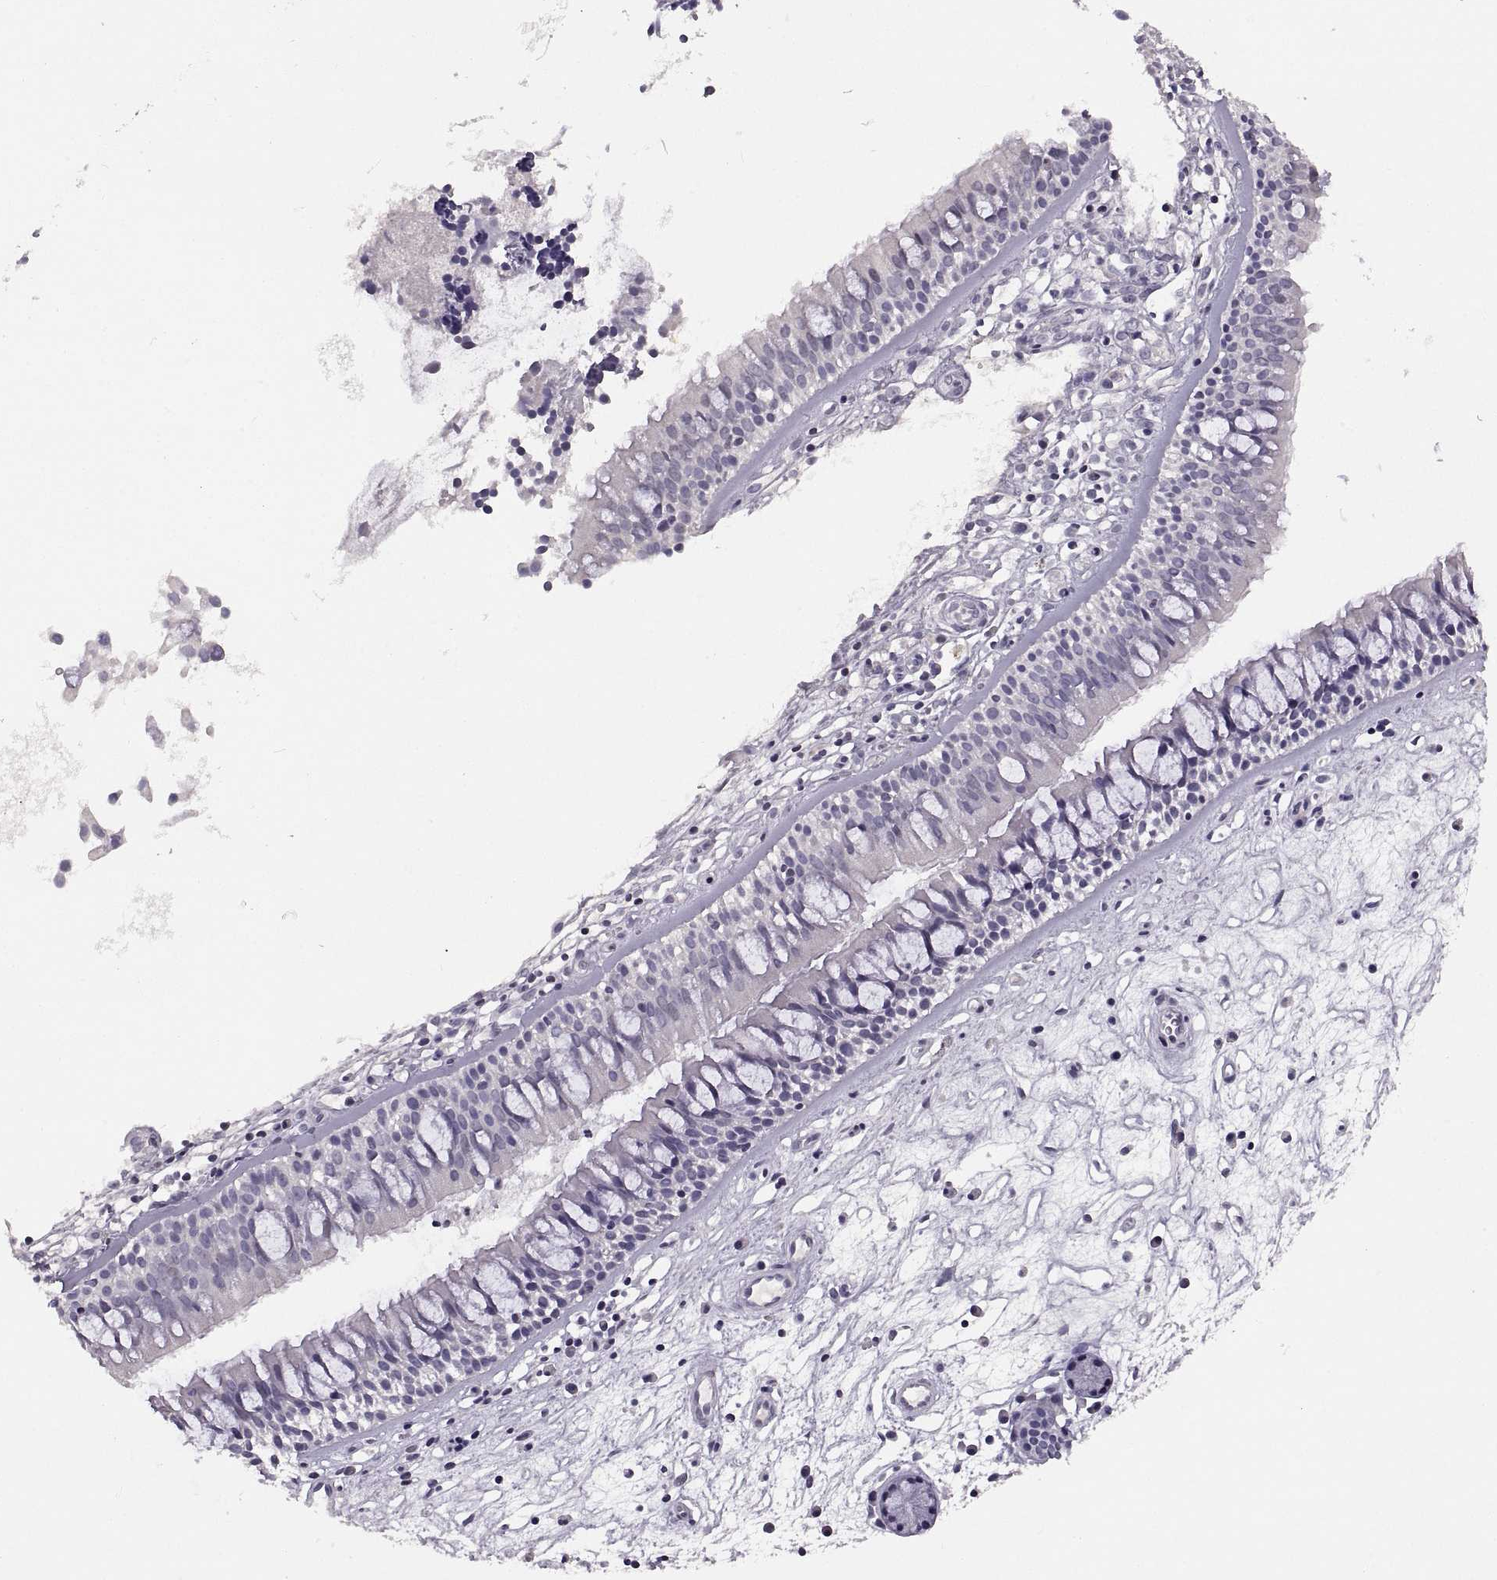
{"staining": {"intensity": "negative", "quantity": "none", "location": "none"}, "tissue": "nasopharynx", "cell_type": "Respiratory epithelial cells", "image_type": "normal", "snomed": [{"axis": "morphology", "description": "Normal tissue, NOS"}, {"axis": "topography", "description": "Nasopharynx"}], "caption": "The photomicrograph shows no significant expression in respiratory epithelial cells of nasopharynx. (Brightfield microscopy of DAB immunohistochemistry (IHC) at high magnification).", "gene": "NEK2", "patient": {"sex": "female", "age": 68}}